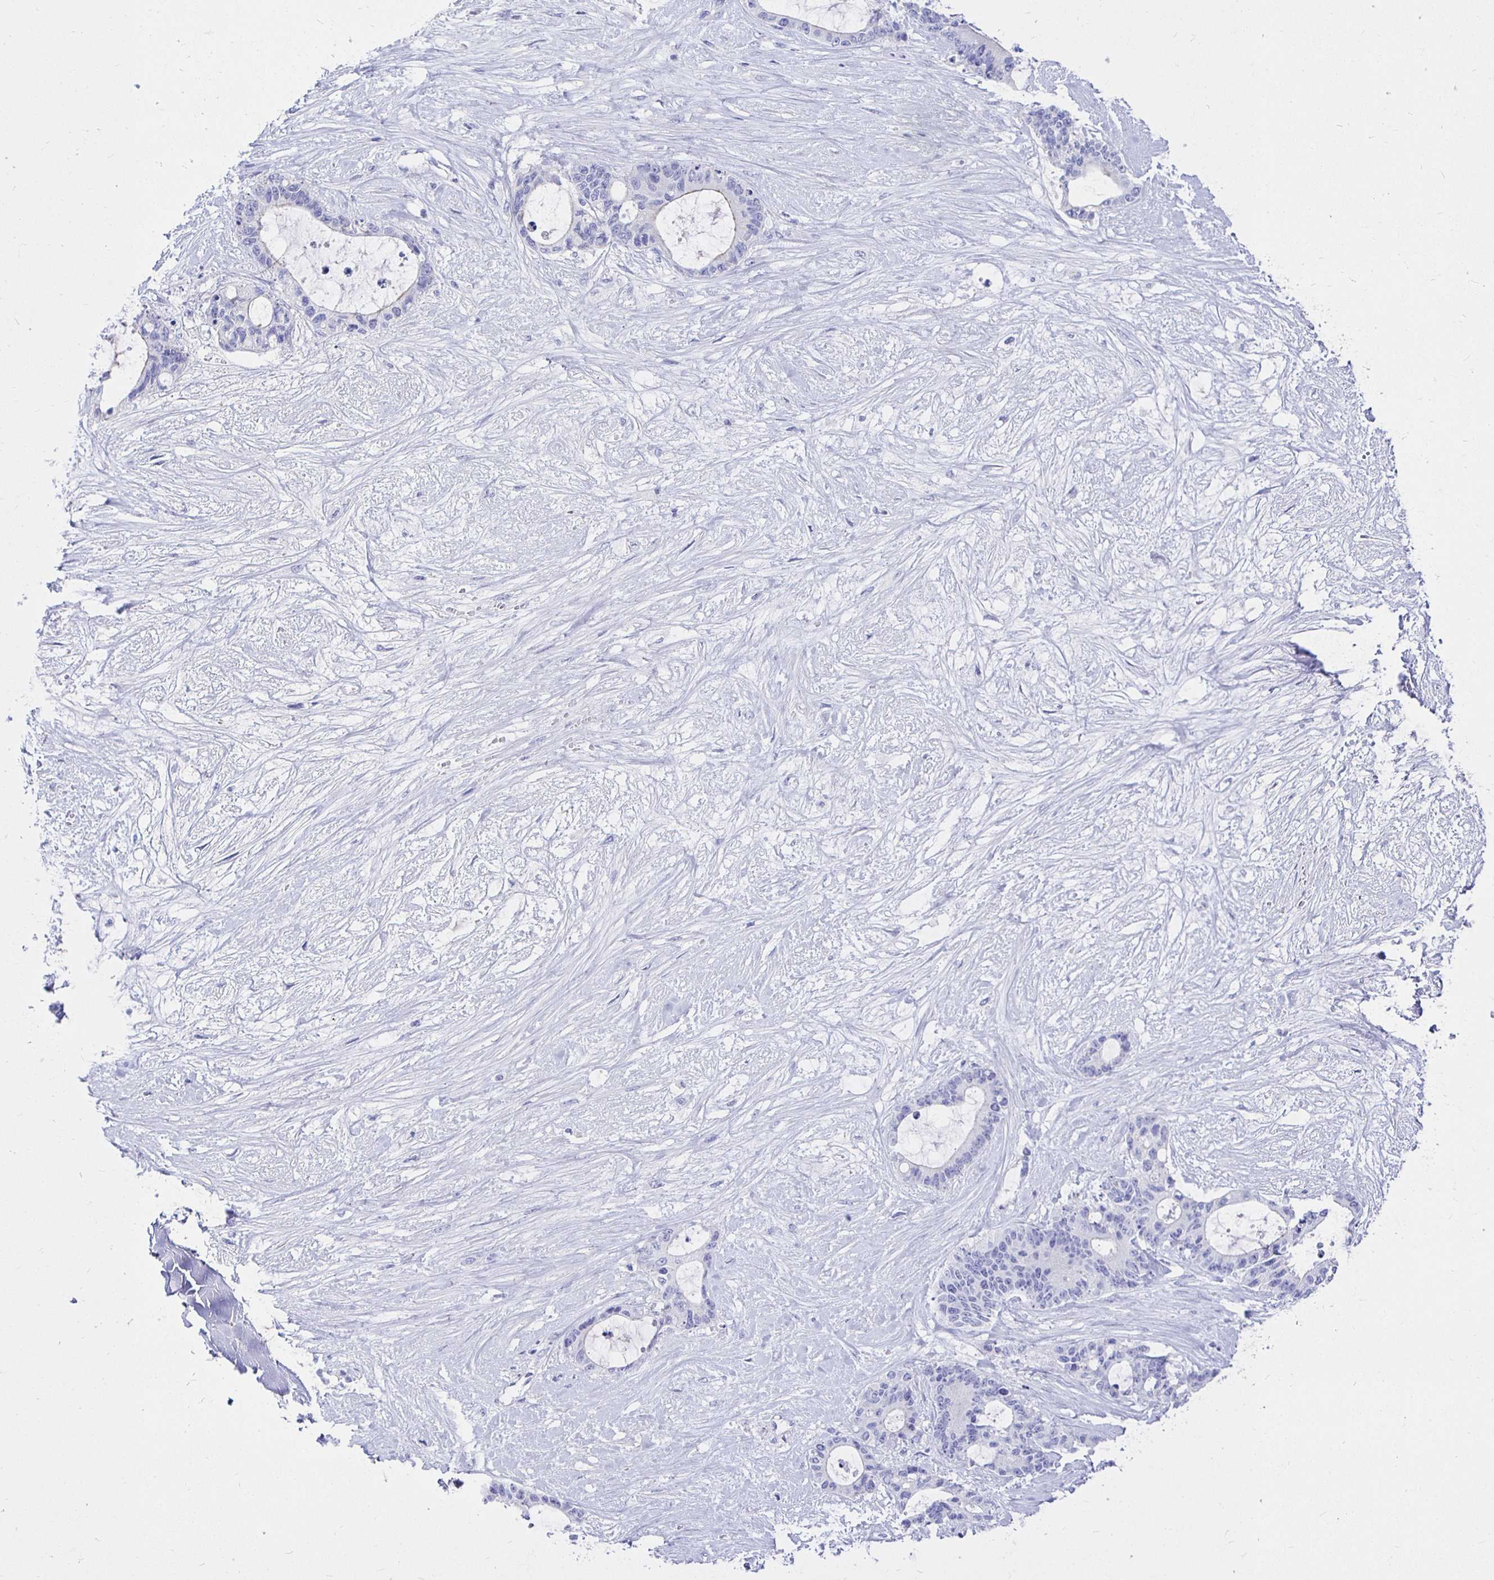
{"staining": {"intensity": "negative", "quantity": "none", "location": "none"}, "tissue": "liver cancer", "cell_type": "Tumor cells", "image_type": "cancer", "snomed": [{"axis": "morphology", "description": "Normal tissue, NOS"}, {"axis": "morphology", "description": "Cholangiocarcinoma"}, {"axis": "topography", "description": "Liver"}, {"axis": "topography", "description": "Peripheral nerve tissue"}], "caption": "This histopathology image is of liver cancer (cholangiocarcinoma) stained with immunohistochemistry to label a protein in brown with the nuclei are counter-stained blue. There is no positivity in tumor cells.", "gene": "UMOD", "patient": {"sex": "female", "age": 73}}